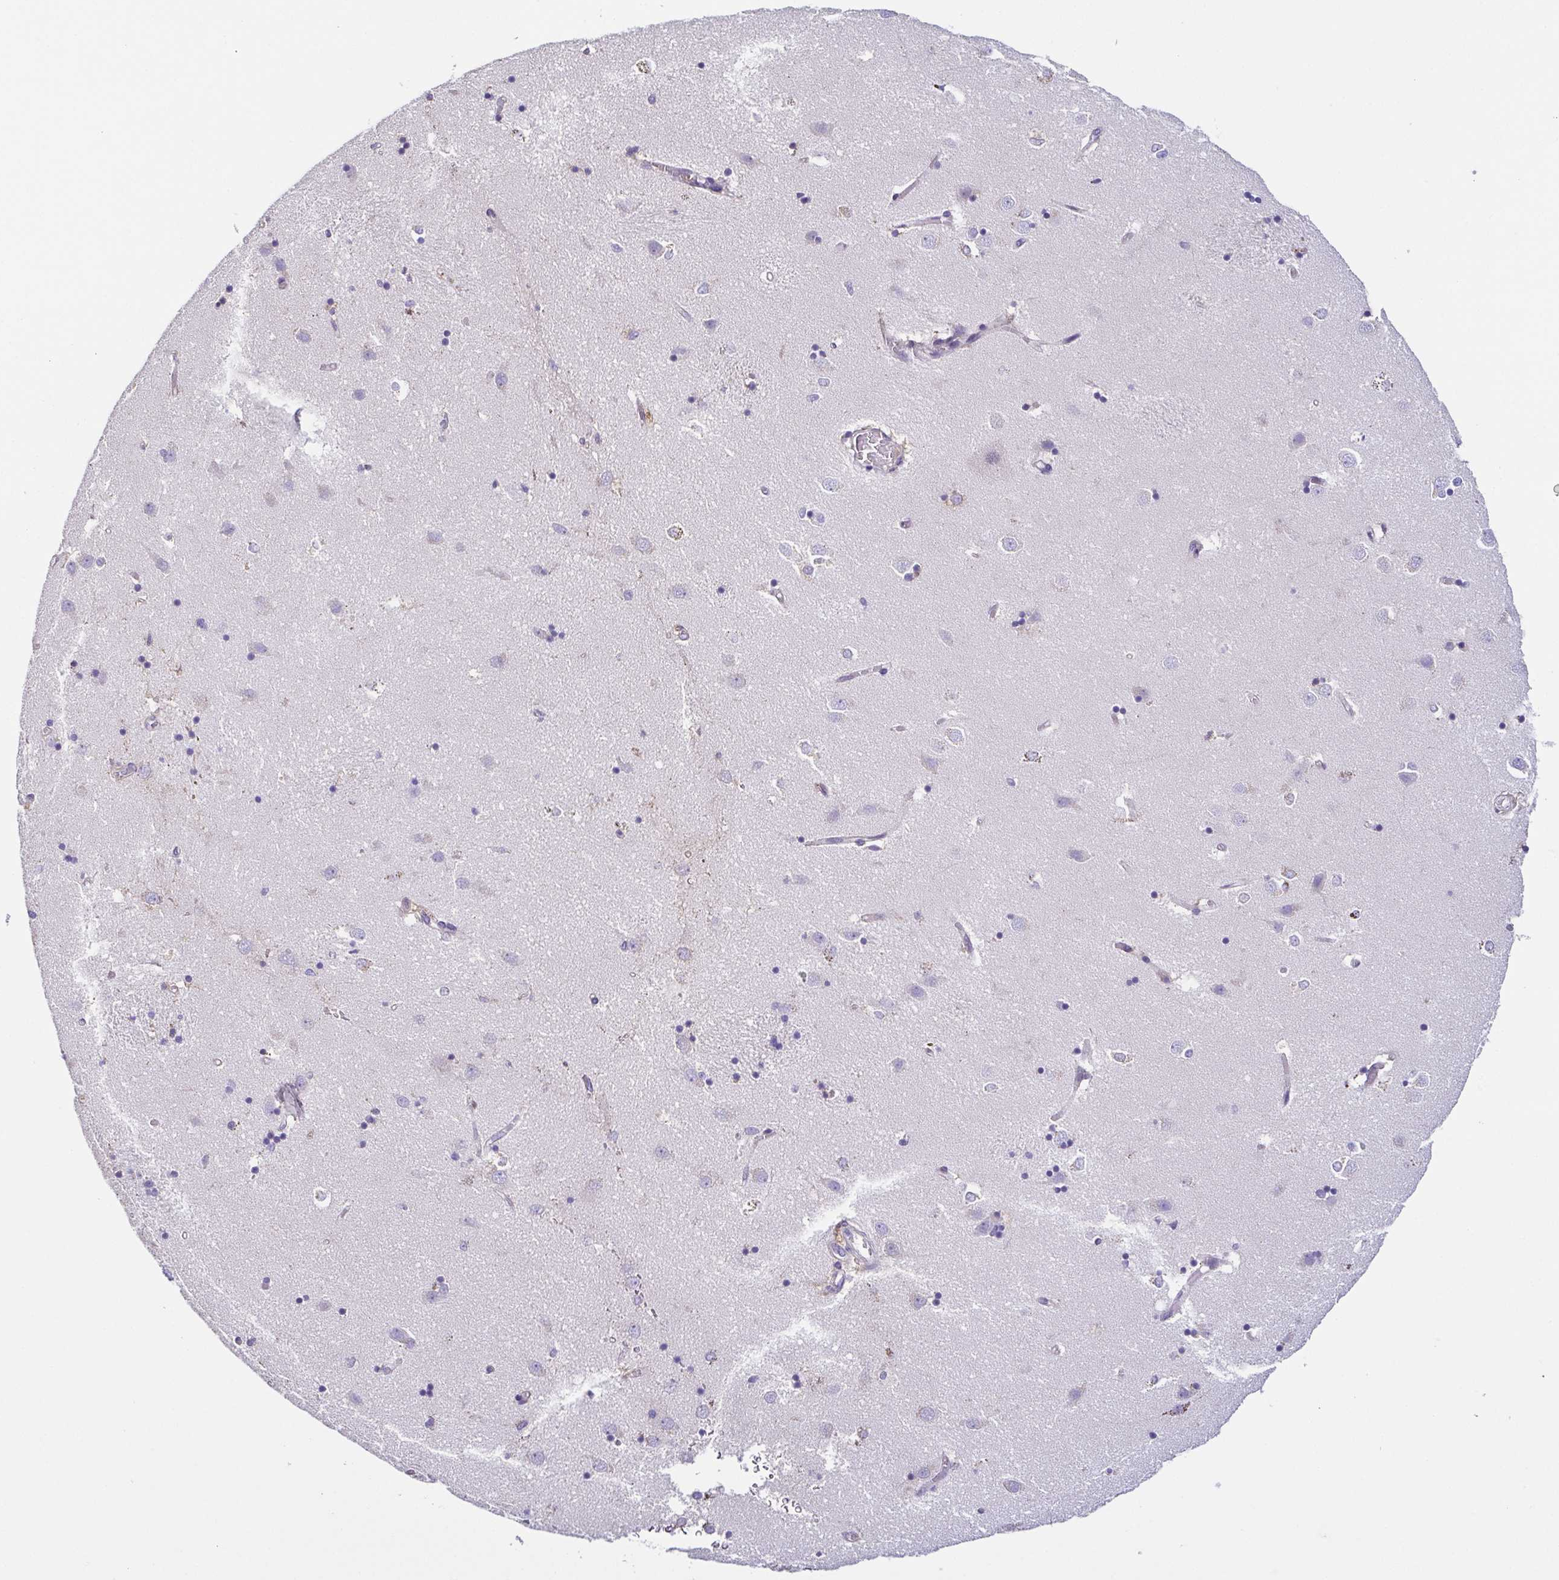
{"staining": {"intensity": "negative", "quantity": "none", "location": "none"}, "tissue": "caudate", "cell_type": "Glial cells", "image_type": "normal", "snomed": [{"axis": "morphology", "description": "Normal tissue, NOS"}, {"axis": "topography", "description": "Lateral ventricle wall"}], "caption": "A histopathology image of caudate stained for a protein demonstrates no brown staining in glial cells.", "gene": "ANXA10", "patient": {"sex": "male", "age": 54}}